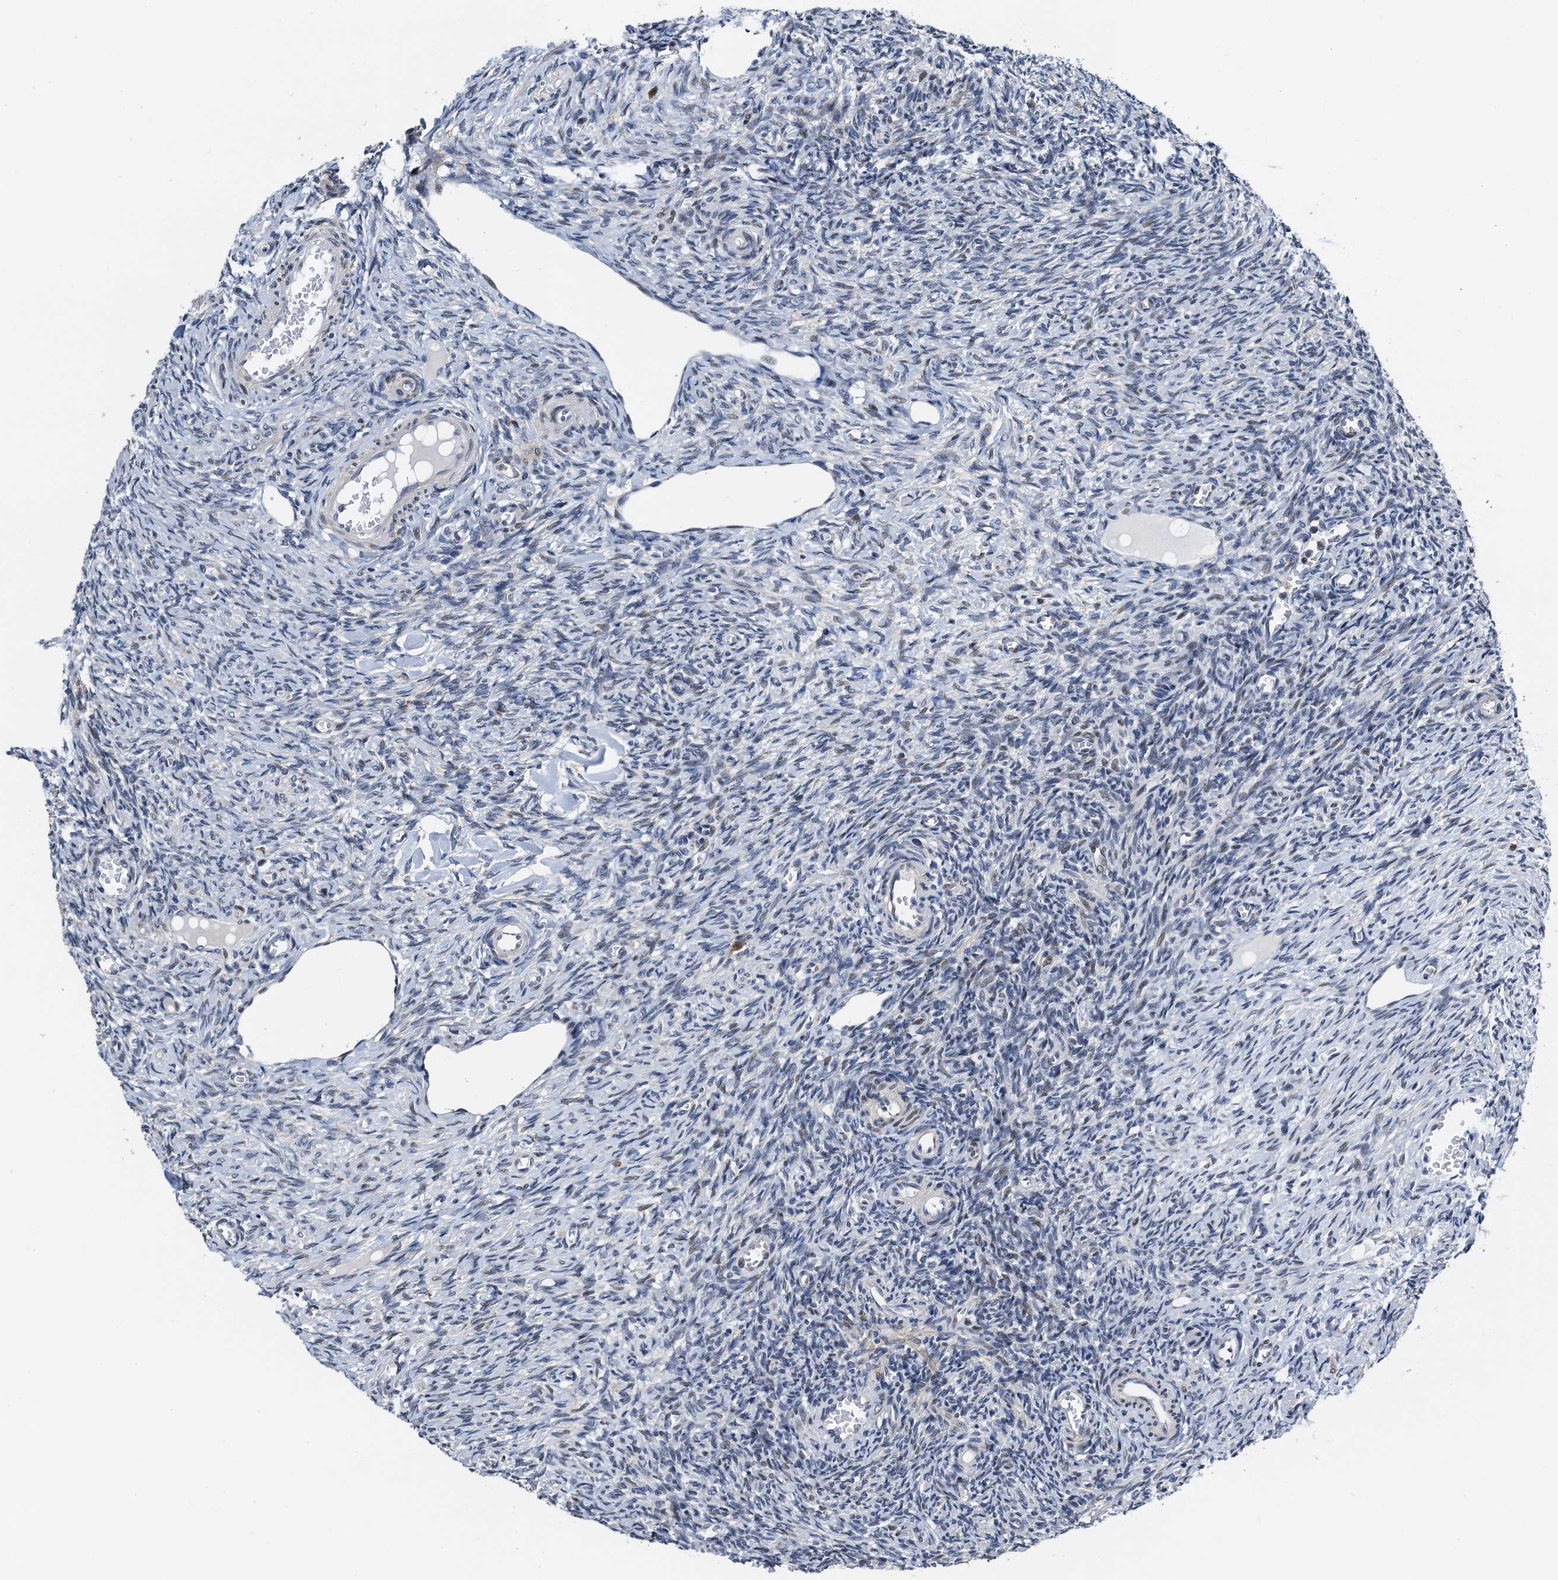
{"staining": {"intensity": "negative", "quantity": "none", "location": "none"}, "tissue": "ovary", "cell_type": "Ovarian stroma cells", "image_type": "normal", "snomed": [{"axis": "morphology", "description": "Normal tissue, NOS"}, {"axis": "topography", "description": "Ovary"}], "caption": "High power microscopy micrograph of an immunohistochemistry photomicrograph of normal ovary, revealing no significant expression in ovarian stroma cells.", "gene": "FAM222A", "patient": {"sex": "female", "age": 27}}